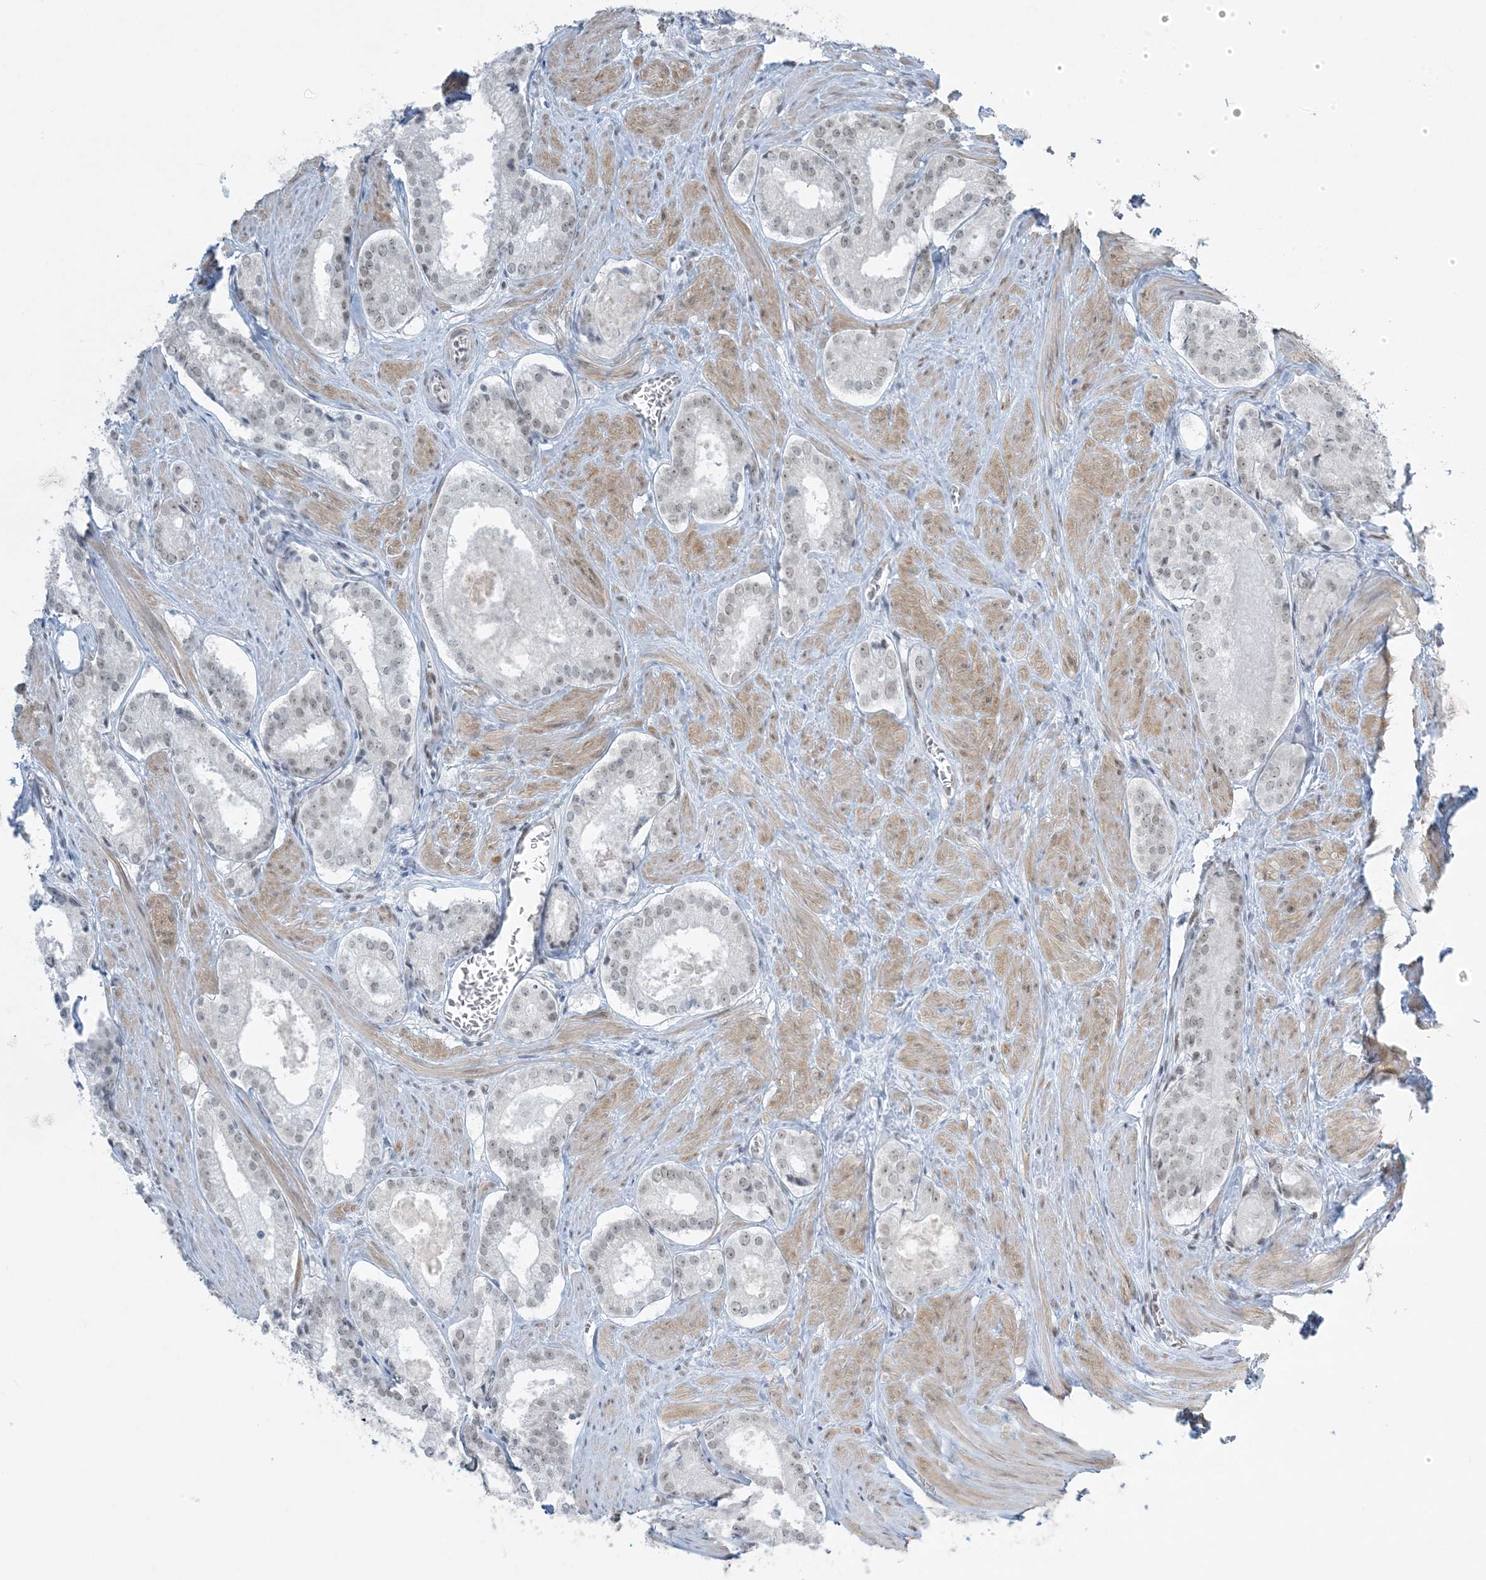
{"staining": {"intensity": "negative", "quantity": "none", "location": "none"}, "tissue": "prostate cancer", "cell_type": "Tumor cells", "image_type": "cancer", "snomed": [{"axis": "morphology", "description": "Adenocarcinoma, Low grade"}, {"axis": "topography", "description": "Prostate"}], "caption": "High power microscopy image of an IHC micrograph of low-grade adenocarcinoma (prostate), revealing no significant positivity in tumor cells.", "gene": "ZNF787", "patient": {"sex": "male", "age": 54}}